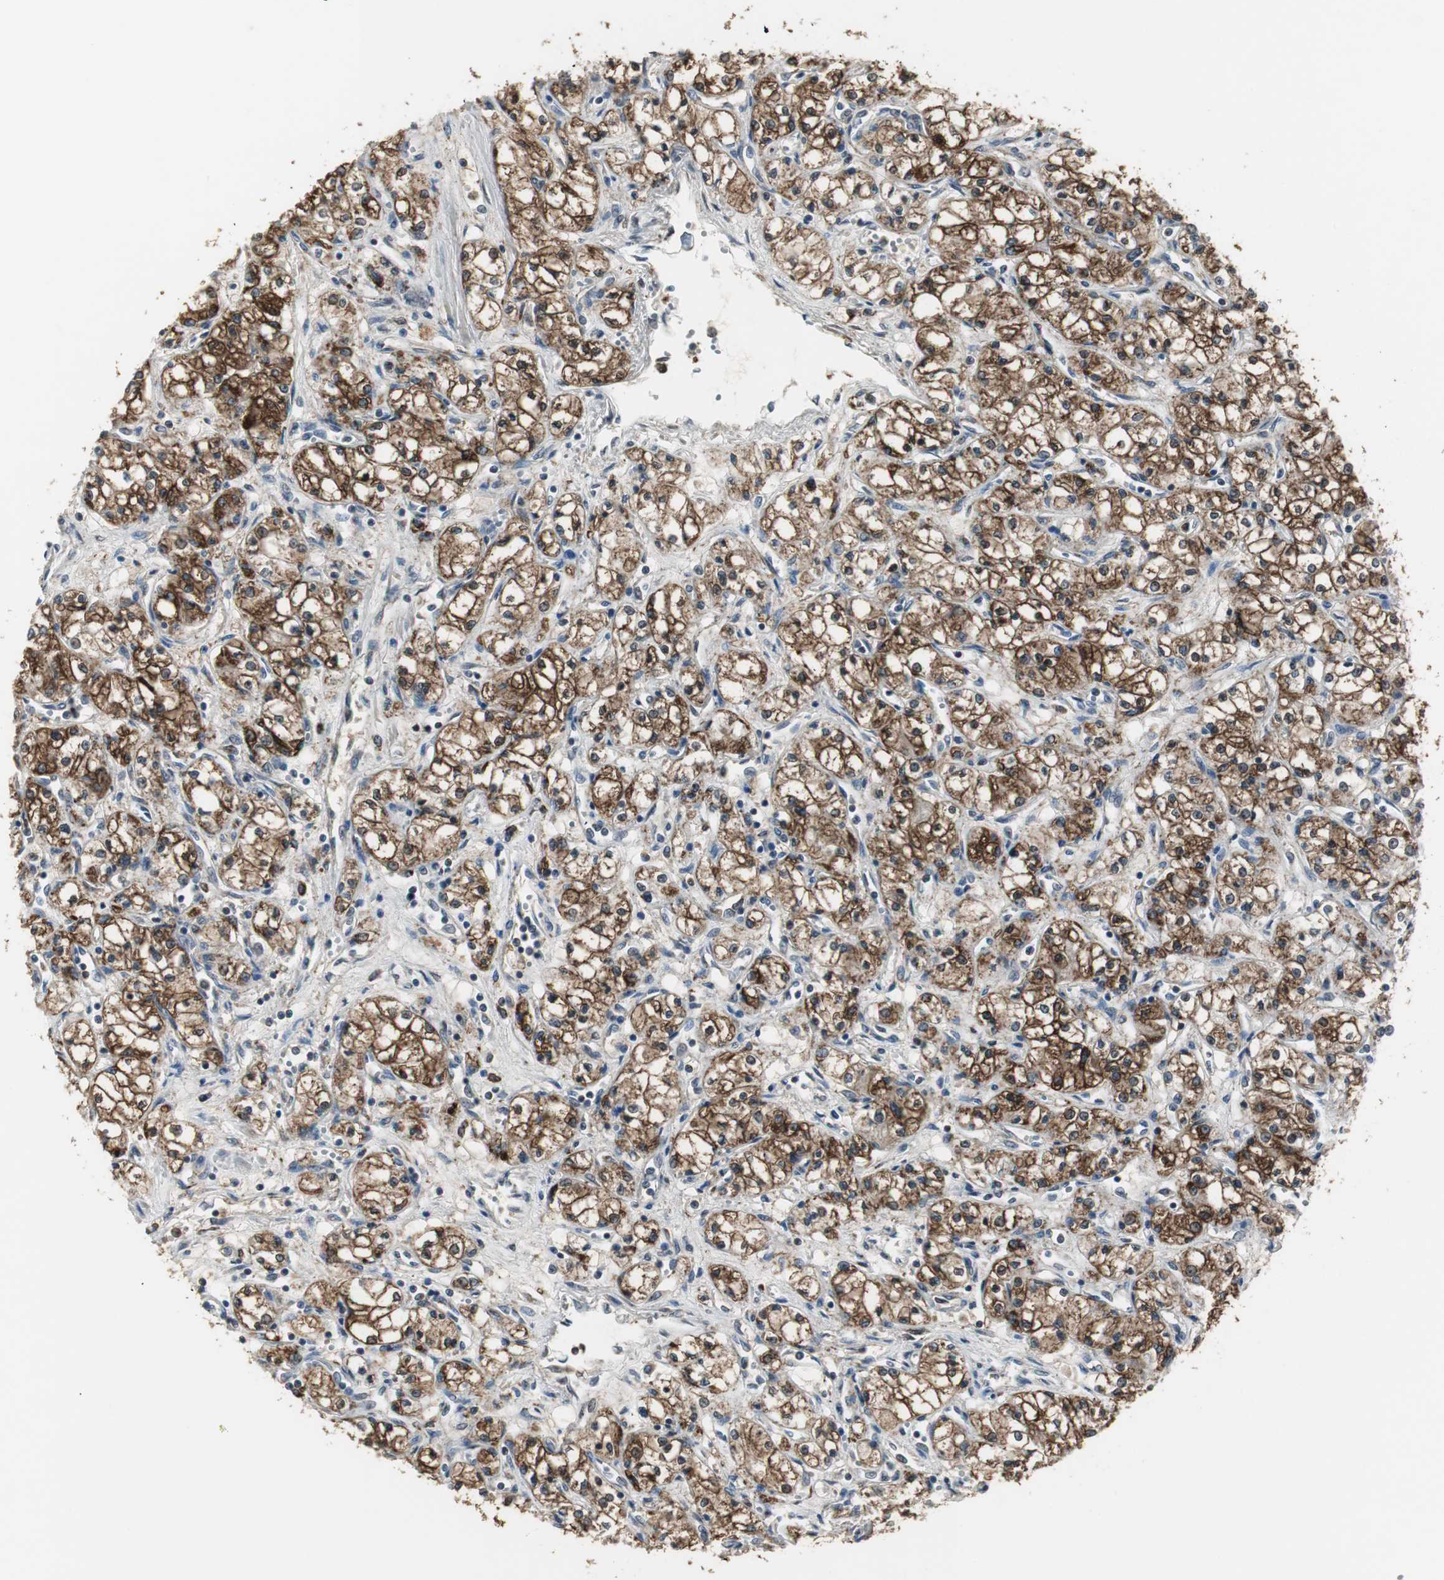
{"staining": {"intensity": "strong", "quantity": ">75%", "location": "cytoplasmic/membranous,nuclear"}, "tissue": "renal cancer", "cell_type": "Tumor cells", "image_type": "cancer", "snomed": [{"axis": "morphology", "description": "Normal tissue, NOS"}, {"axis": "morphology", "description": "Adenocarcinoma, NOS"}, {"axis": "topography", "description": "Kidney"}], "caption": "A micrograph of human adenocarcinoma (renal) stained for a protein exhibits strong cytoplasmic/membranous and nuclear brown staining in tumor cells.", "gene": "PLIN3", "patient": {"sex": "male", "age": 59}}